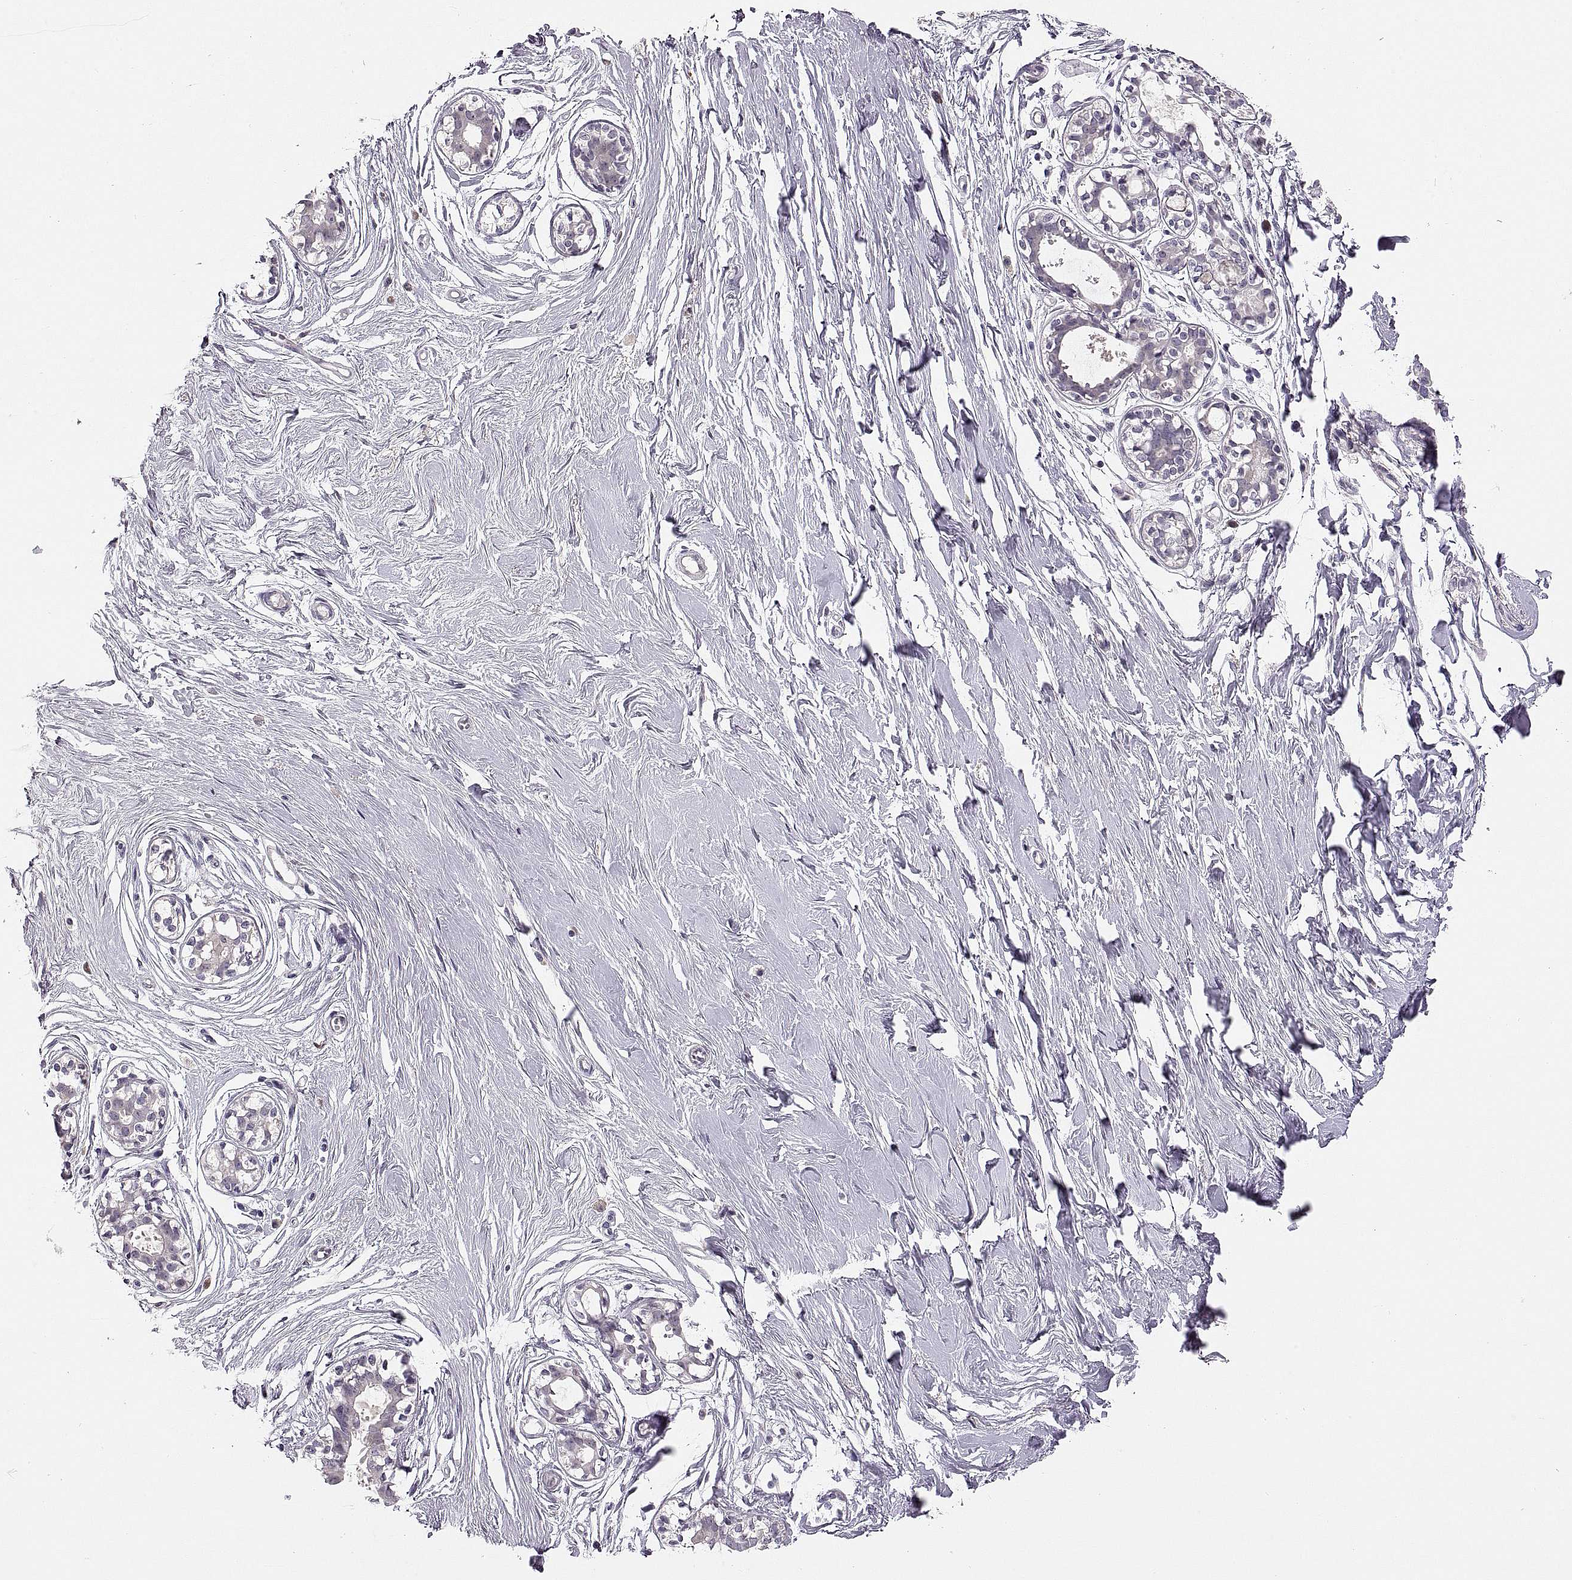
{"staining": {"intensity": "negative", "quantity": "none", "location": "none"}, "tissue": "breast", "cell_type": "Adipocytes", "image_type": "normal", "snomed": [{"axis": "morphology", "description": "Normal tissue, NOS"}, {"axis": "topography", "description": "Breast"}], "caption": "Immunohistochemistry (IHC) image of unremarkable breast: human breast stained with DAB (3,3'-diaminobenzidine) displays no significant protein staining in adipocytes.", "gene": "ADH6", "patient": {"sex": "female", "age": 49}}